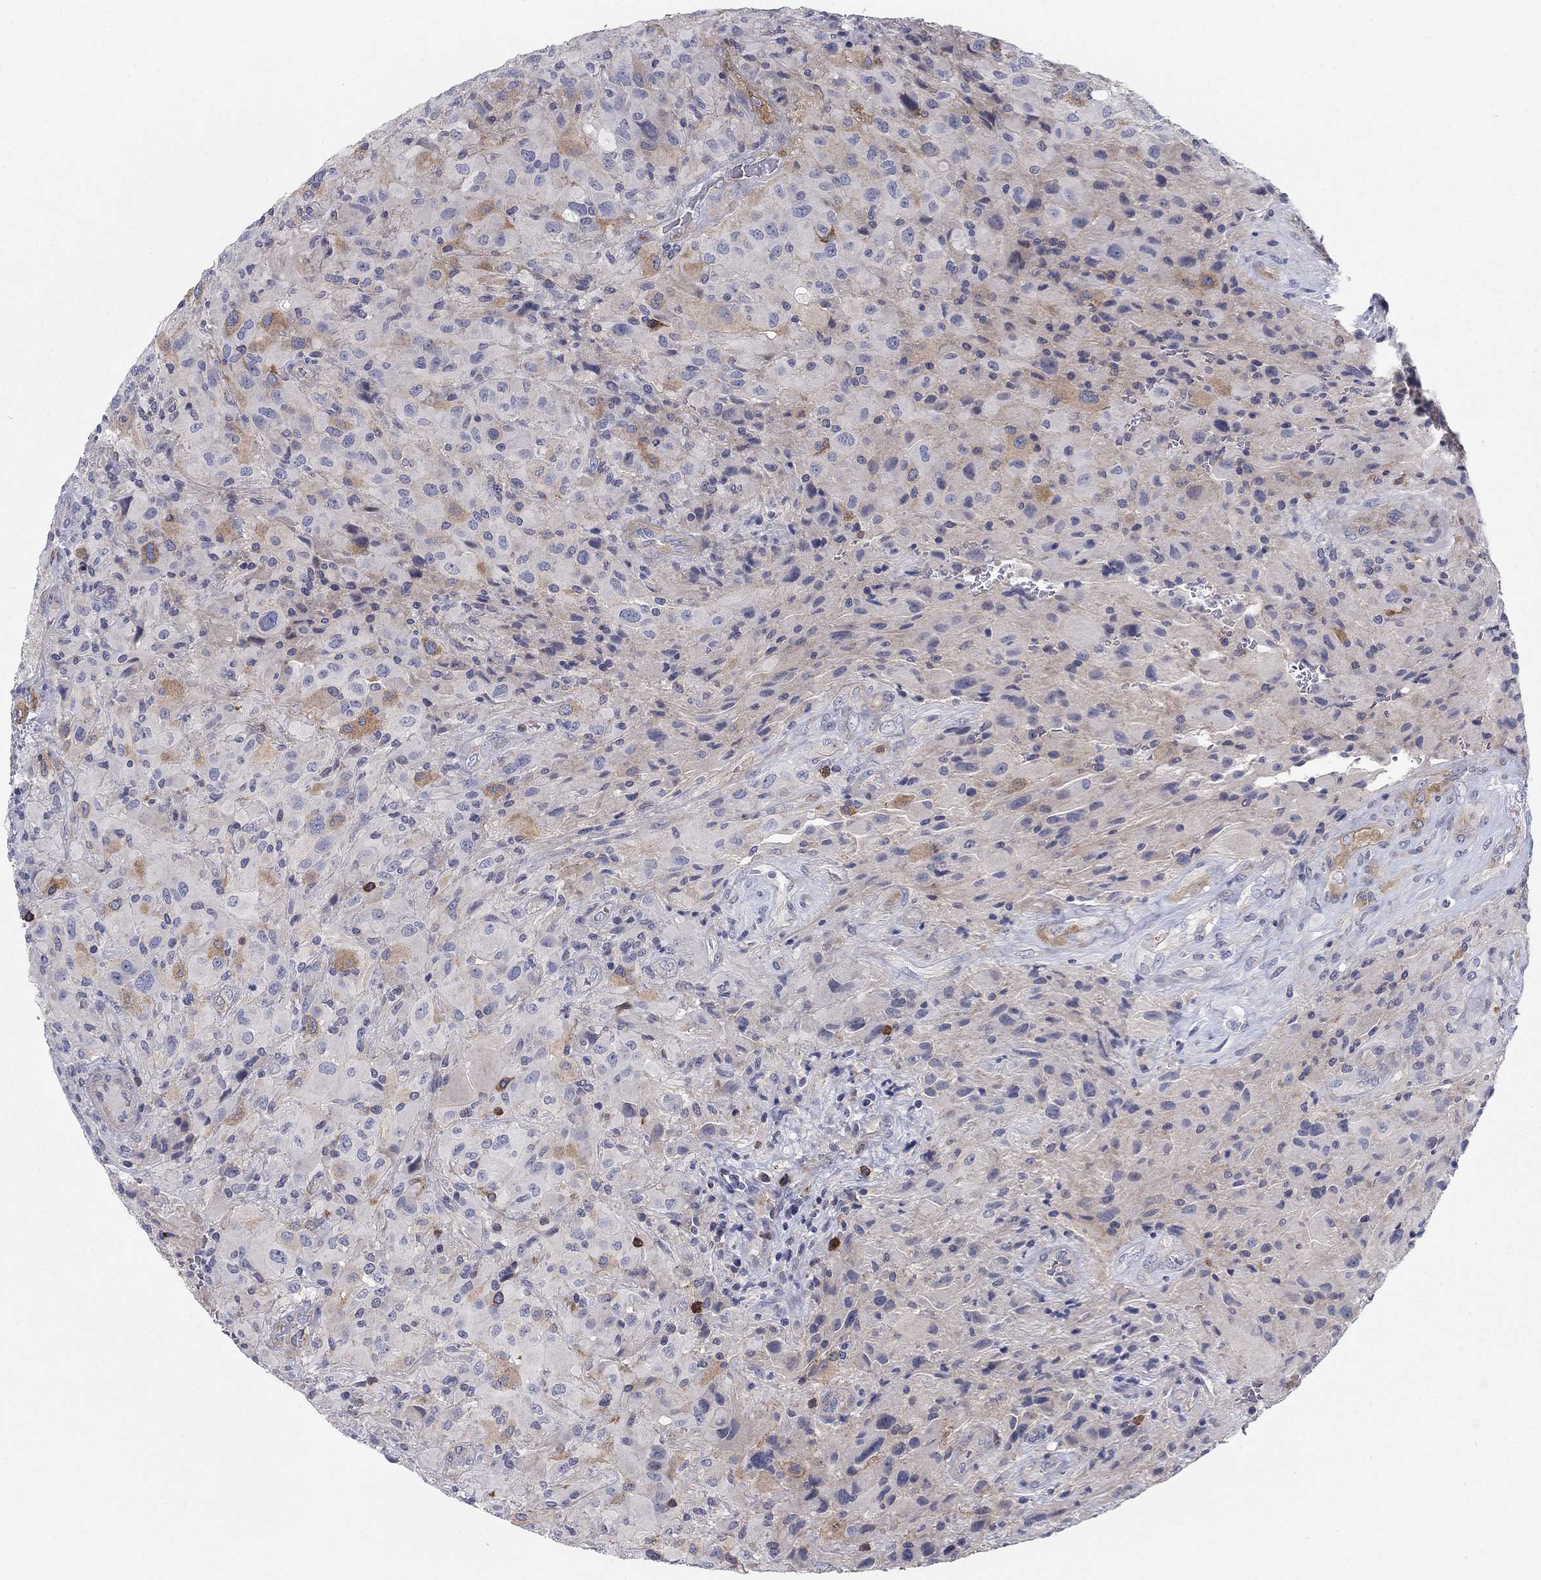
{"staining": {"intensity": "weak", "quantity": "<25%", "location": "cytoplasmic/membranous"}, "tissue": "glioma", "cell_type": "Tumor cells", "image_type": "cancer", "snomed": [{"axis": "morphology", "description": "Glioma, malignant, High grade"}, {"axis": "topography", "description": "Cerebral cortex"}], "caption": "This histopathology image is of high-grade glioma (malignant) stained with immunohistochemistry to label a protein in brown with the nuclei are counter-stained blue. There is no expression in tumor cells.", "gene": "KIF15", "patient": {"sex": "male", "age": 35}}